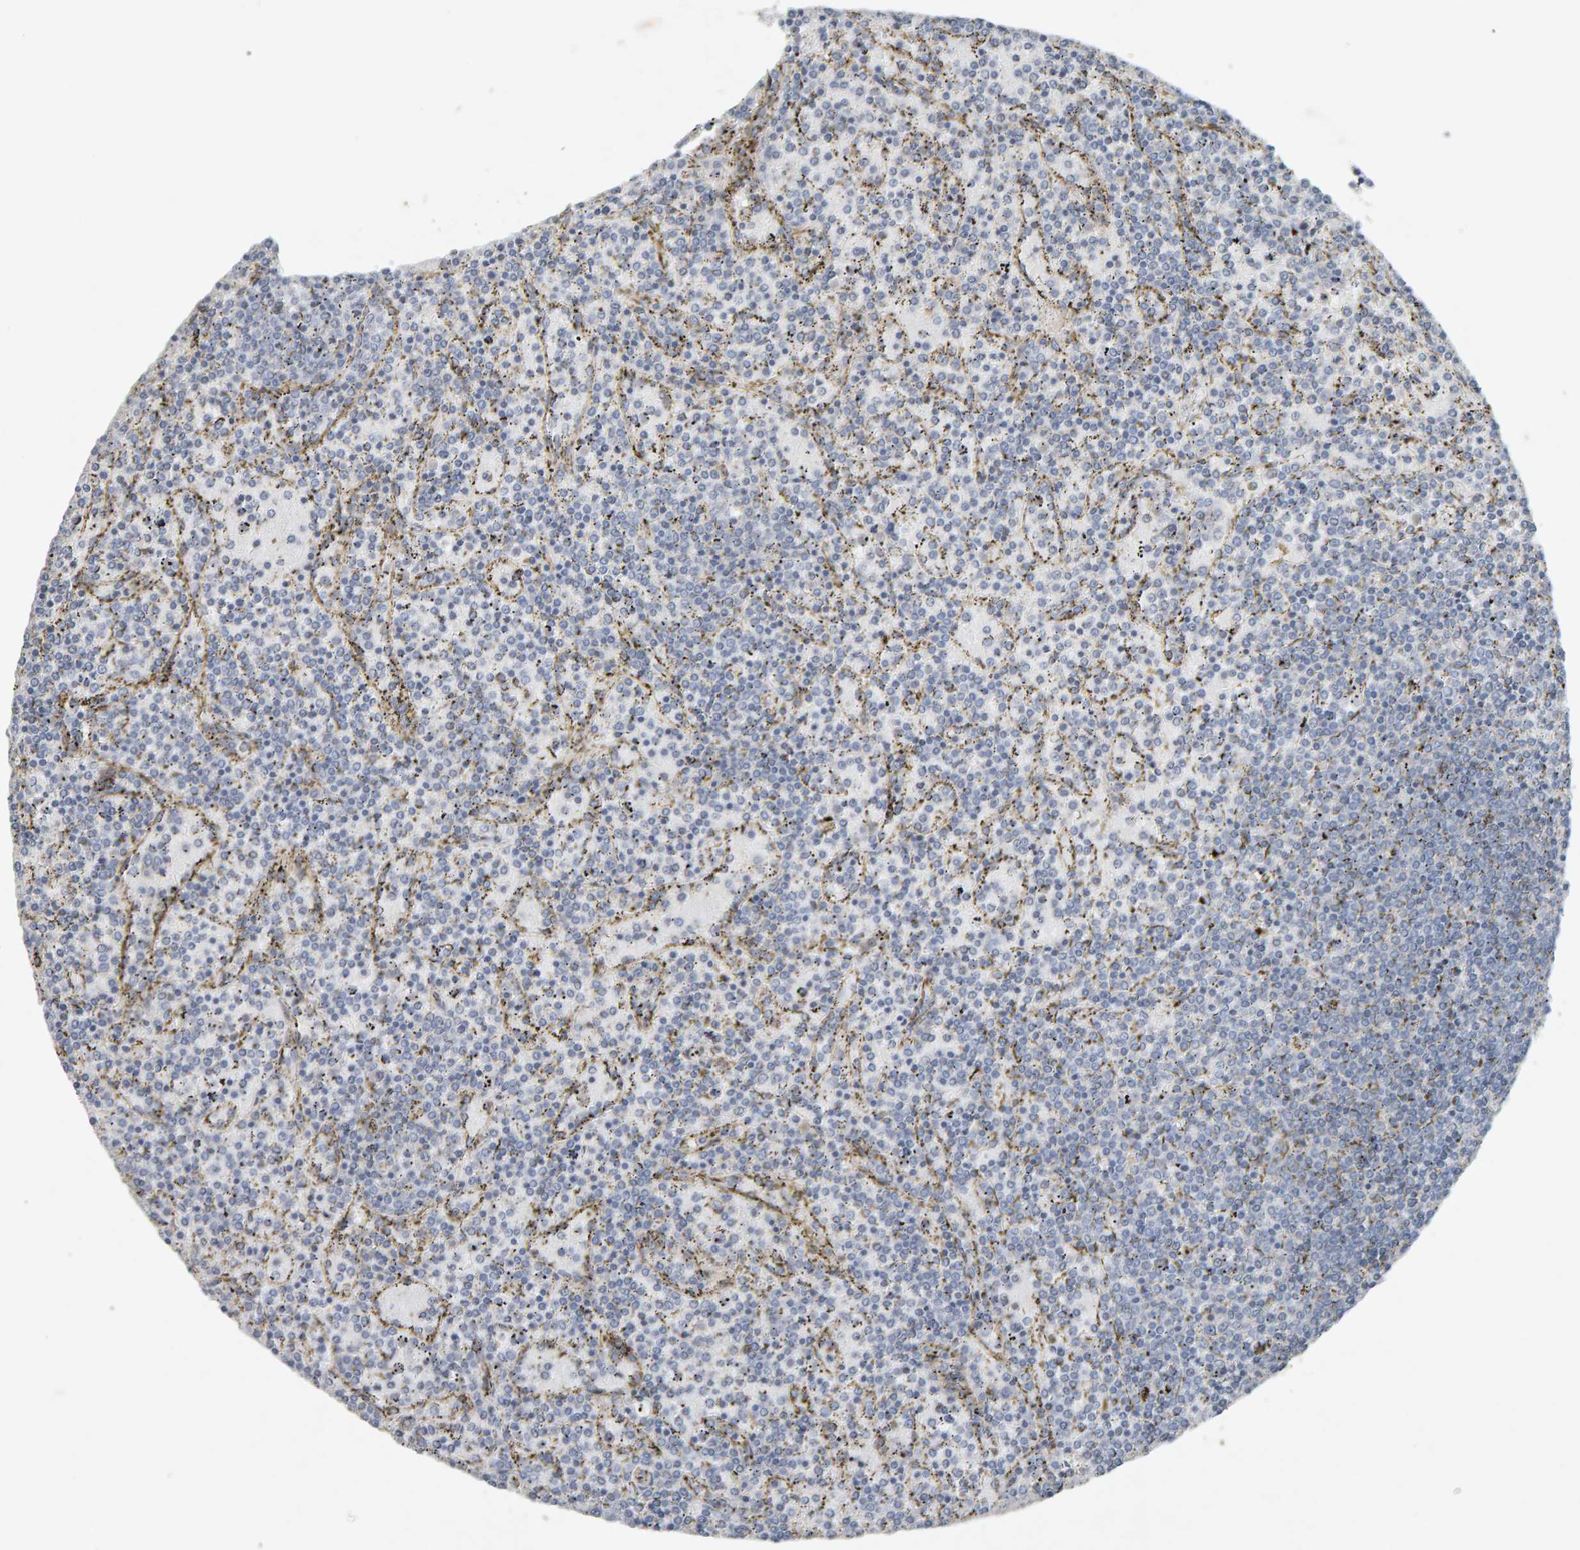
{"staining": {"intensity": "negative", "quantity": "none", "location": "none"}, "tissue": "lymphoma", "cell_type": "Tumor cells", "image_type": "cancer", "snomed": [{"axis": "morphology", "description": "Malignant lymphoma, non-Hodgkin's type, Low grade"}, {"axis": "topography", "description": "Spleen"}], "caption": "Low-grade malignant lymphoma, non-Hodgkin's type was stained to show a protein in brown. There is no significant expression in tumor cells. The staining was performed using DAB to visualize the protein expression in brown, while the nuclei were stained in blue with hematoxylin (Magnification: 20x).", "gene": "PTPRM", "patient": {"sex": "female", "age": 77}}